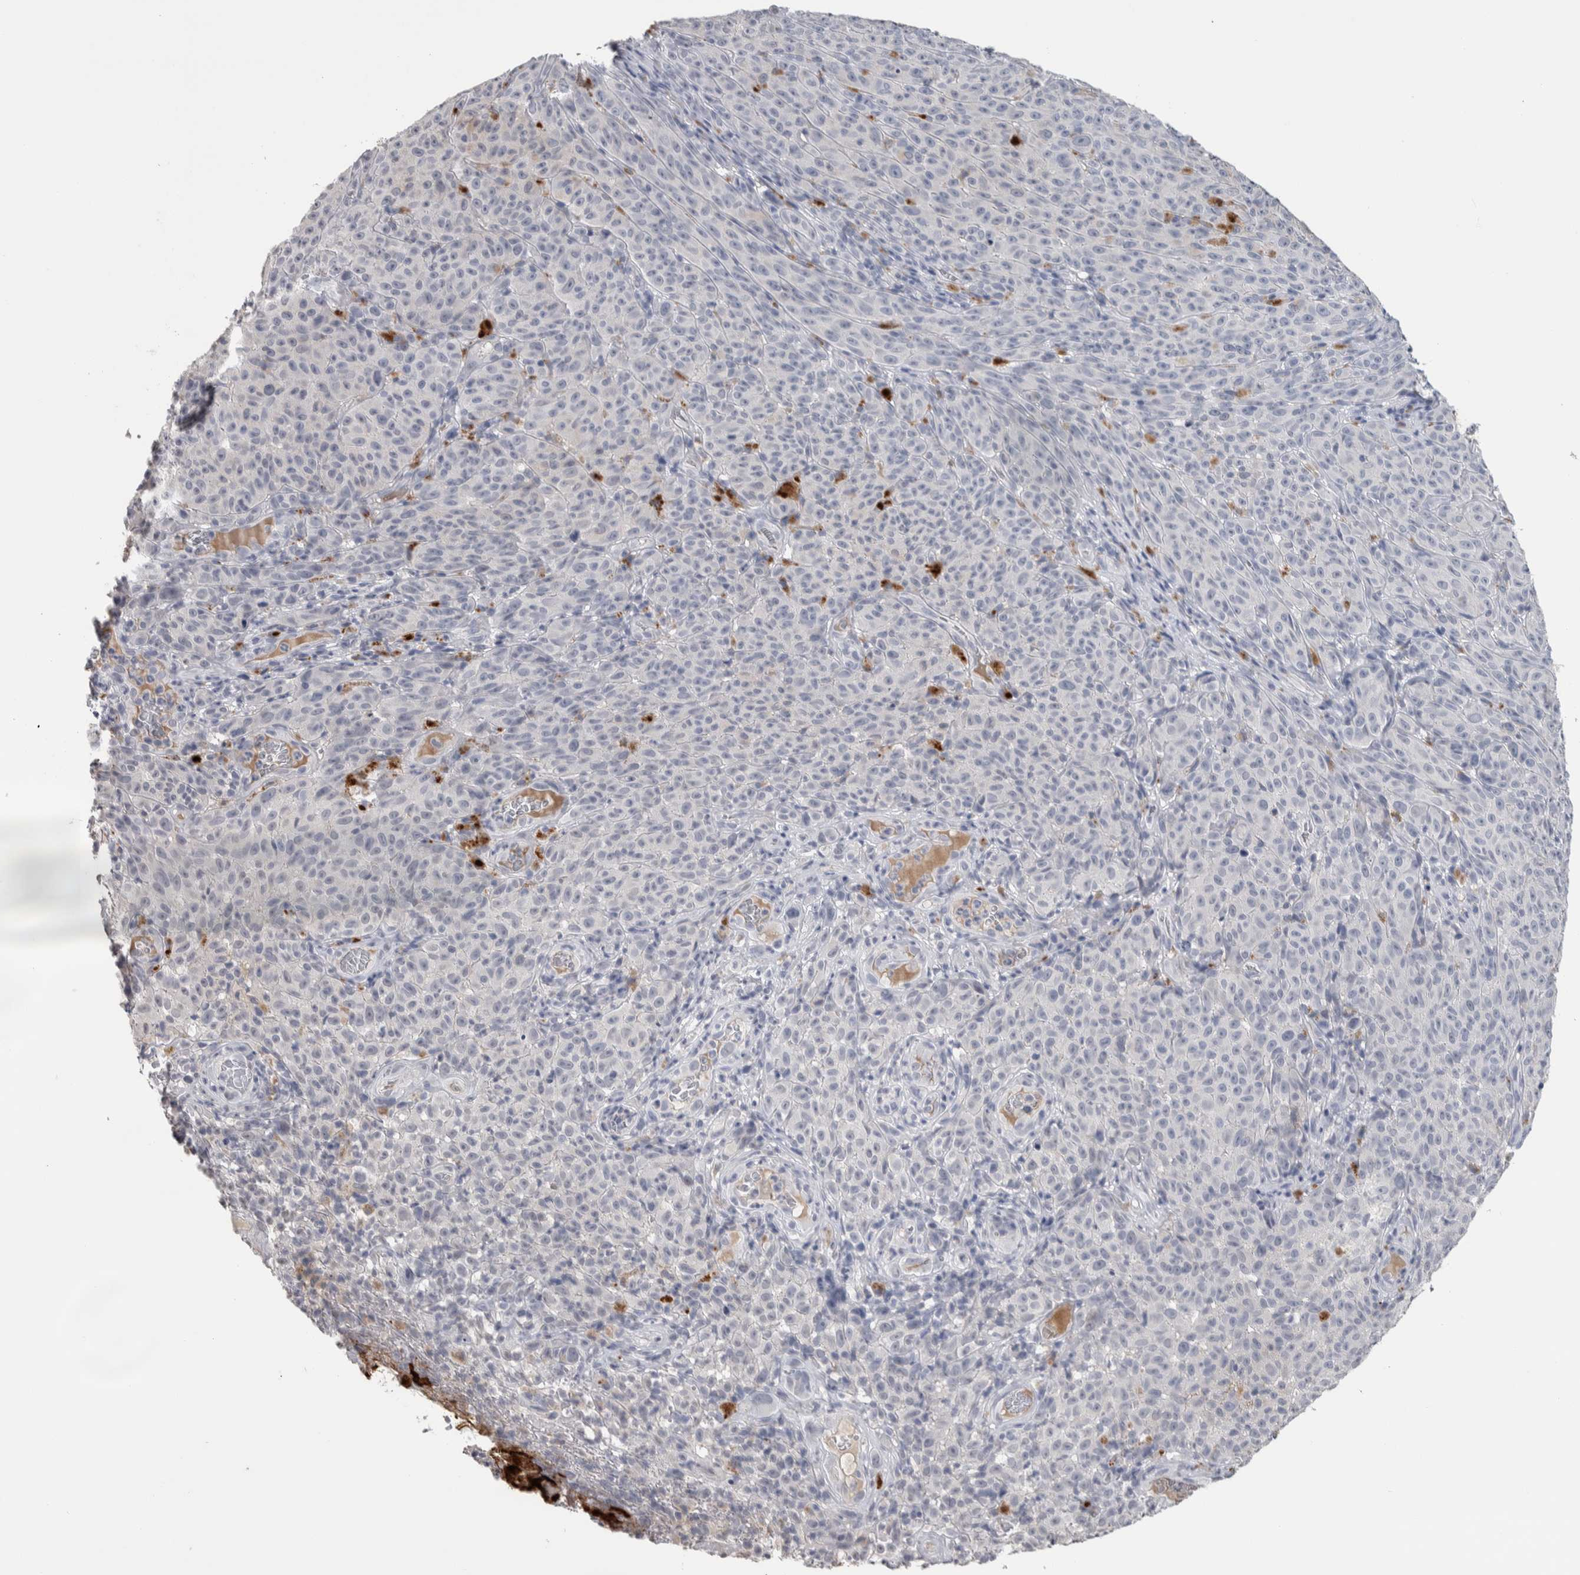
{"staining": {"intensity": "negative", "quantity": "none", "location": "none"}, "tissue": "melanoma", "cell_type": "Tumor cells", "image_type": "cancer", "snomed": [{"axis": "morphology", "description": "Malignant melanoma, NOS"}, {"axis": "topography", "description": "Skin"}], "caption": "Immunohistochemistry photomicrograph of neoplastic tissue: melanoma stained with DAB shows no significant protein expression in tumor cells.", "gene": "TMEM102", "patient": {"sex": "female", "age": 82}}